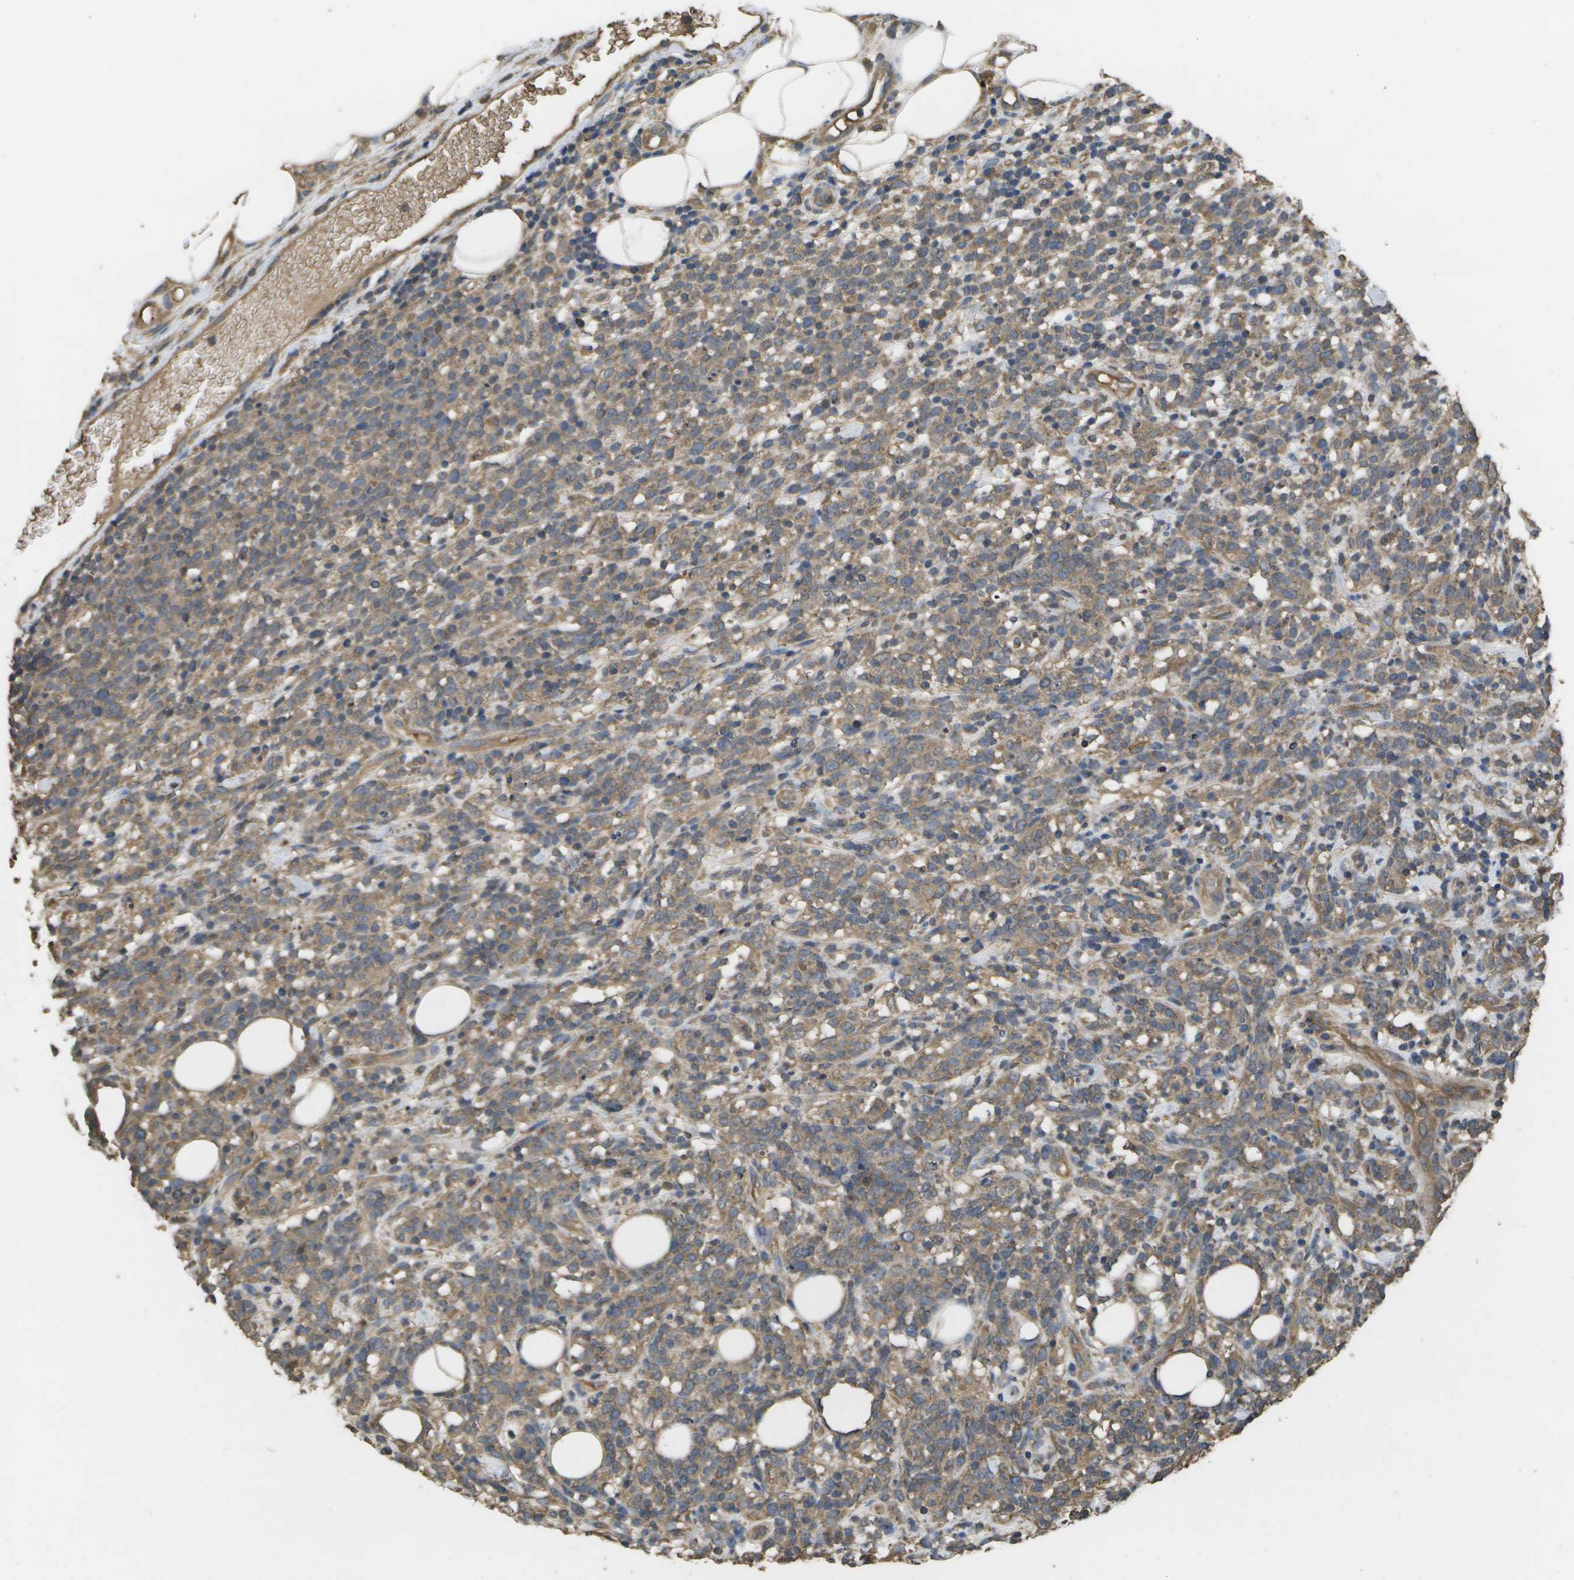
{"staining": {"intensity": "moderate", "quantity": ">75%", "location": "cytoplasmic/membranous"}, "tissue": "lymphoma", "cell_type": "Tumor cells", "image_type": "cancer", "snomed": [{"axis": "morphology", "description": "Malignant lymphoma, non-Hodgkin's type, High grade"}, {"axis": "topography", "description": "Lymph node"}], "caption": "There is medium levels of moderate cytoplasmic/membranous expression in tumor cells of lymphoma, as demonstrated by immunohistochemical staining (brown color).", "gene": "SACS", "patient": {"sex": "female", "age": 73}}